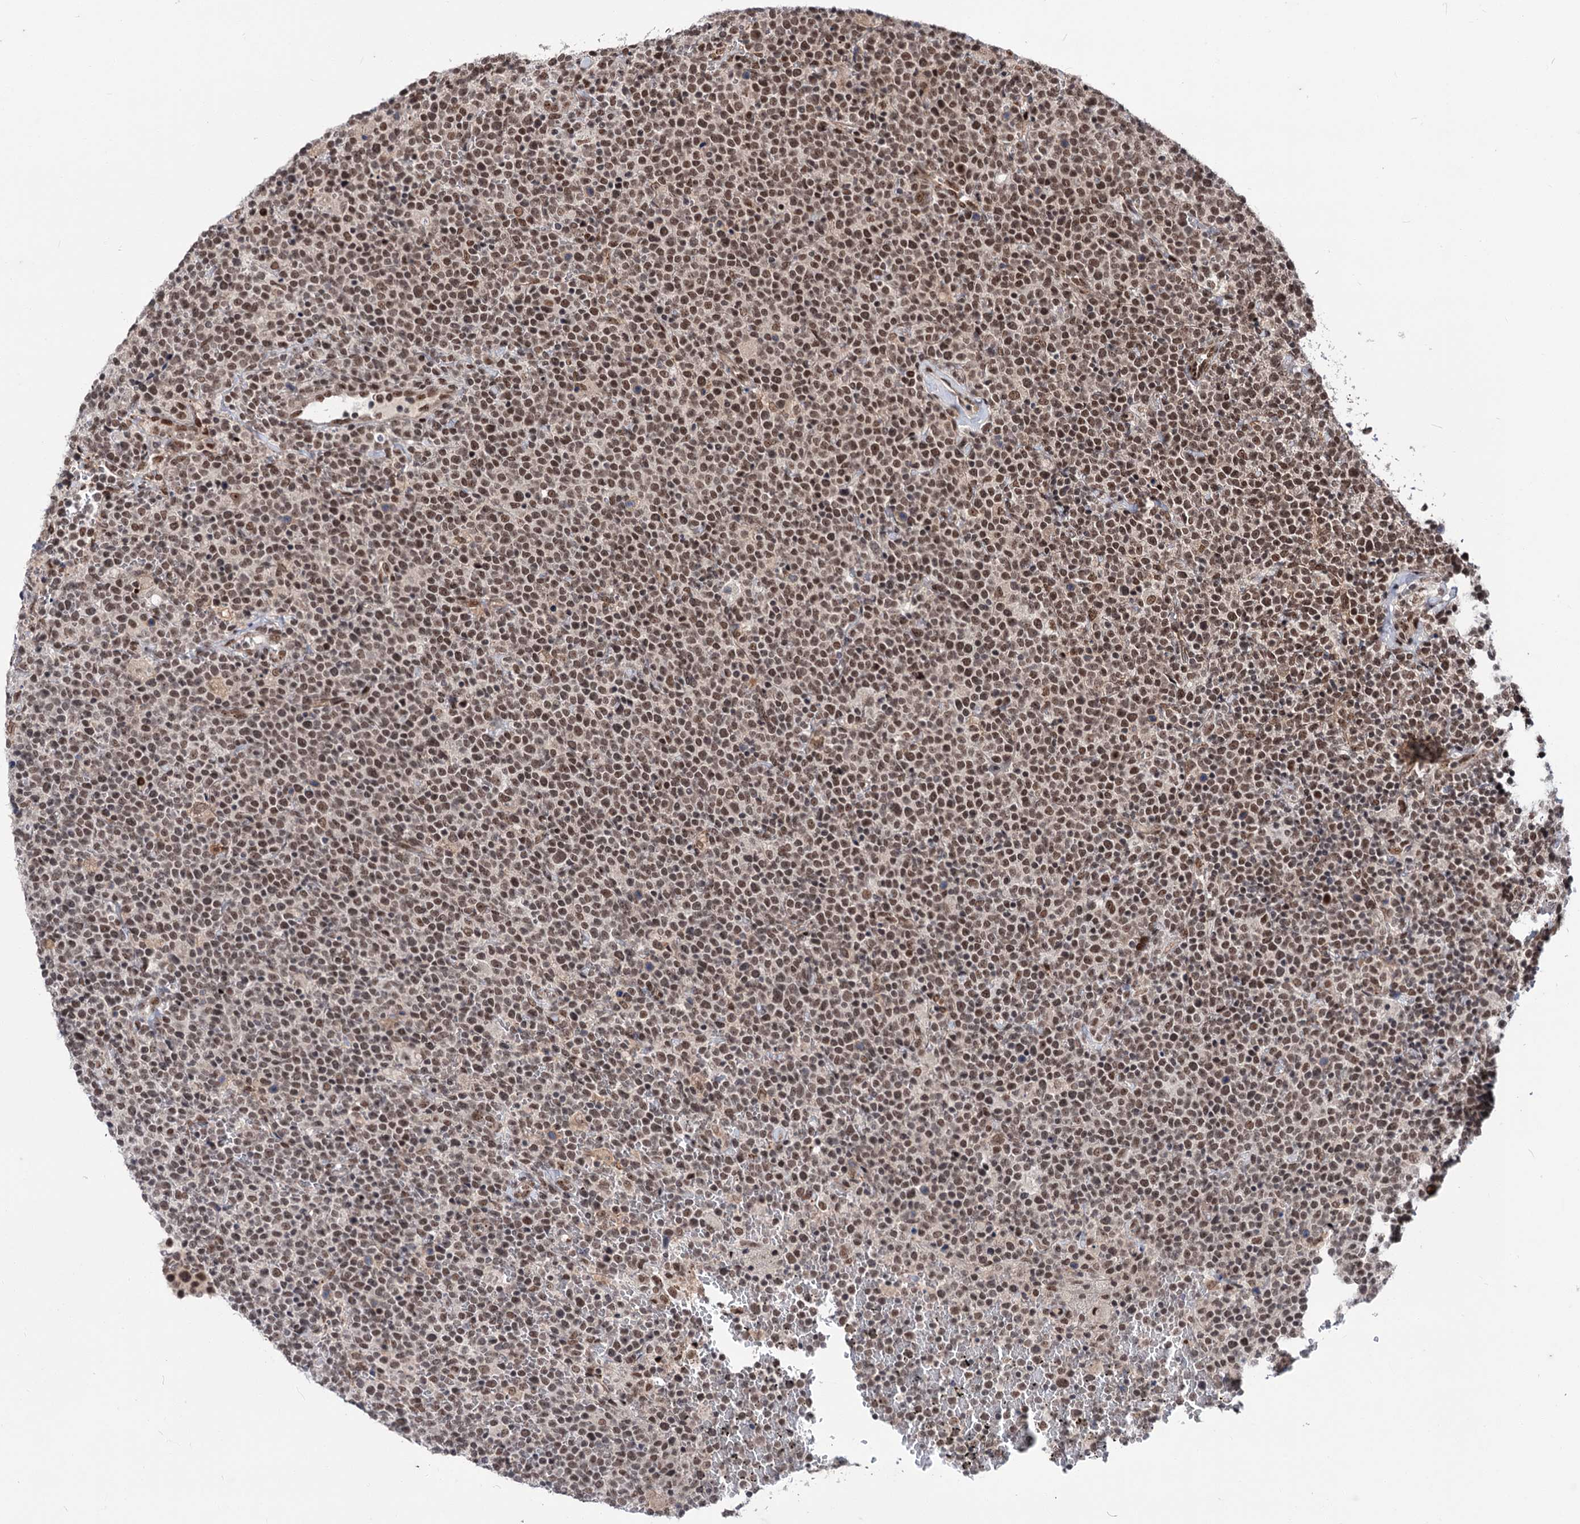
{"staining": {"intensity": "moderate", "quantity": "25%-75%", "location": "nuclear"}, "tissue": "lymphoma", "cell_type": "Tumor cells", "image_type": "cancer", "snomed": [{"axis": "morphology", "description": "Malignant lymphoma, non-Hodgkin's type, High grade"}, {"axis": "topography", "description": "Lymph node"}], "caption": "Lymphoma stained with a brown dye demonstrates moderate nuclear positive staining in approximately 25%-75% of tumor cells.", "gene": "MAML1", "patient": {"sex": "male", "age": 61}}